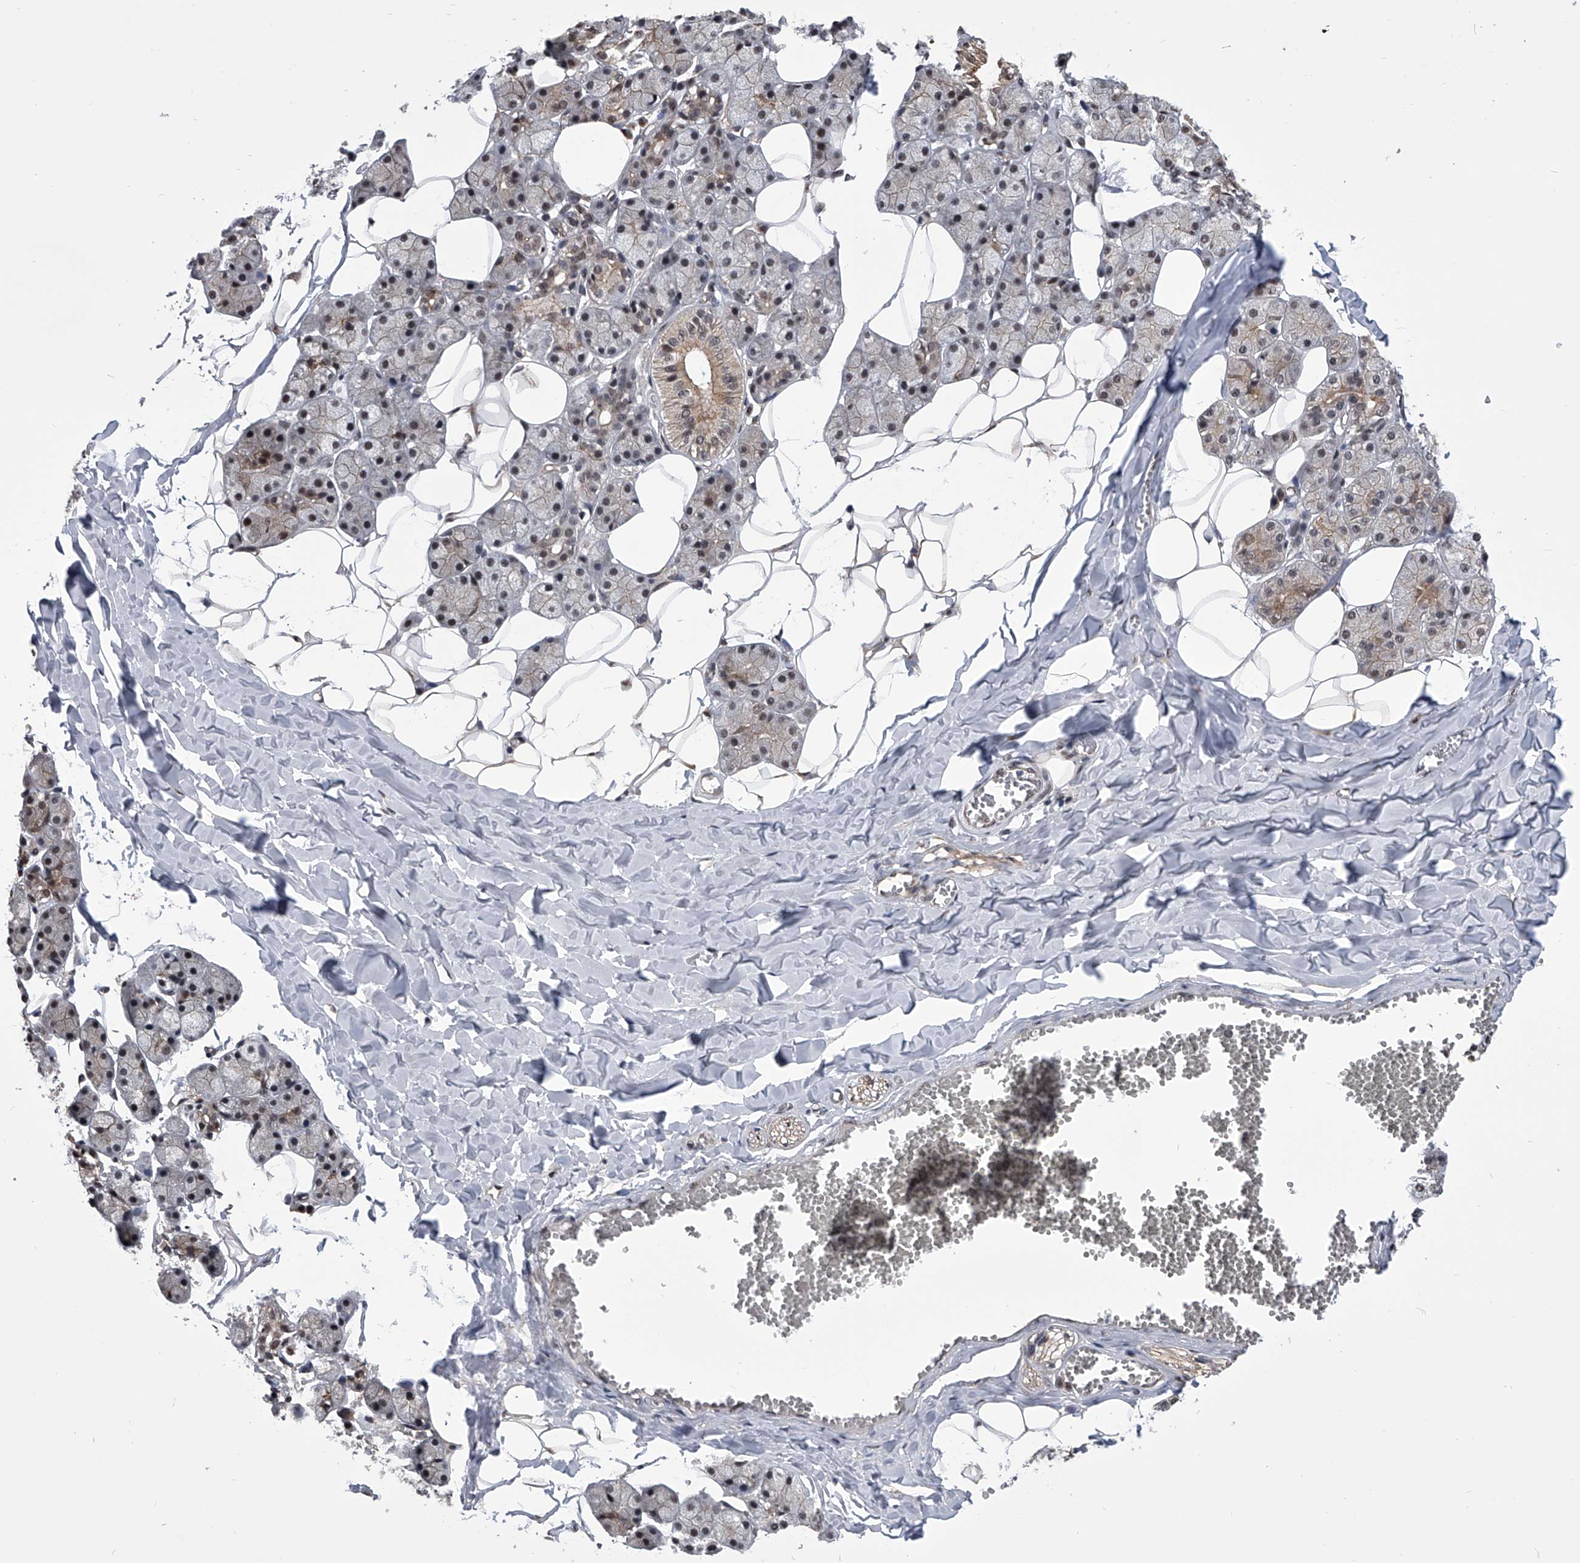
{"staining": {"intensity": "moderate", "quantity": "25%-75%", "location": "cytoplasmic/membranous"}, "tissue": "salivary gland", "cell_type": "Glandular cells", "image_type": "normal", "snomed": [{"axis": "morphology", "description": "Normal tissue, NOS"}, {"axis": "topography", "description": "Salivary gland"}], "caption": "Approximately 25%-75% of glandular cells in unremarkable salivary gland demonstrate moderate cytoplasmic/membranous protein staining as visualized by brown immunohistochemical staining.", "gene": "ZNF76", "patient": {"sex": "female", "age": 33}}